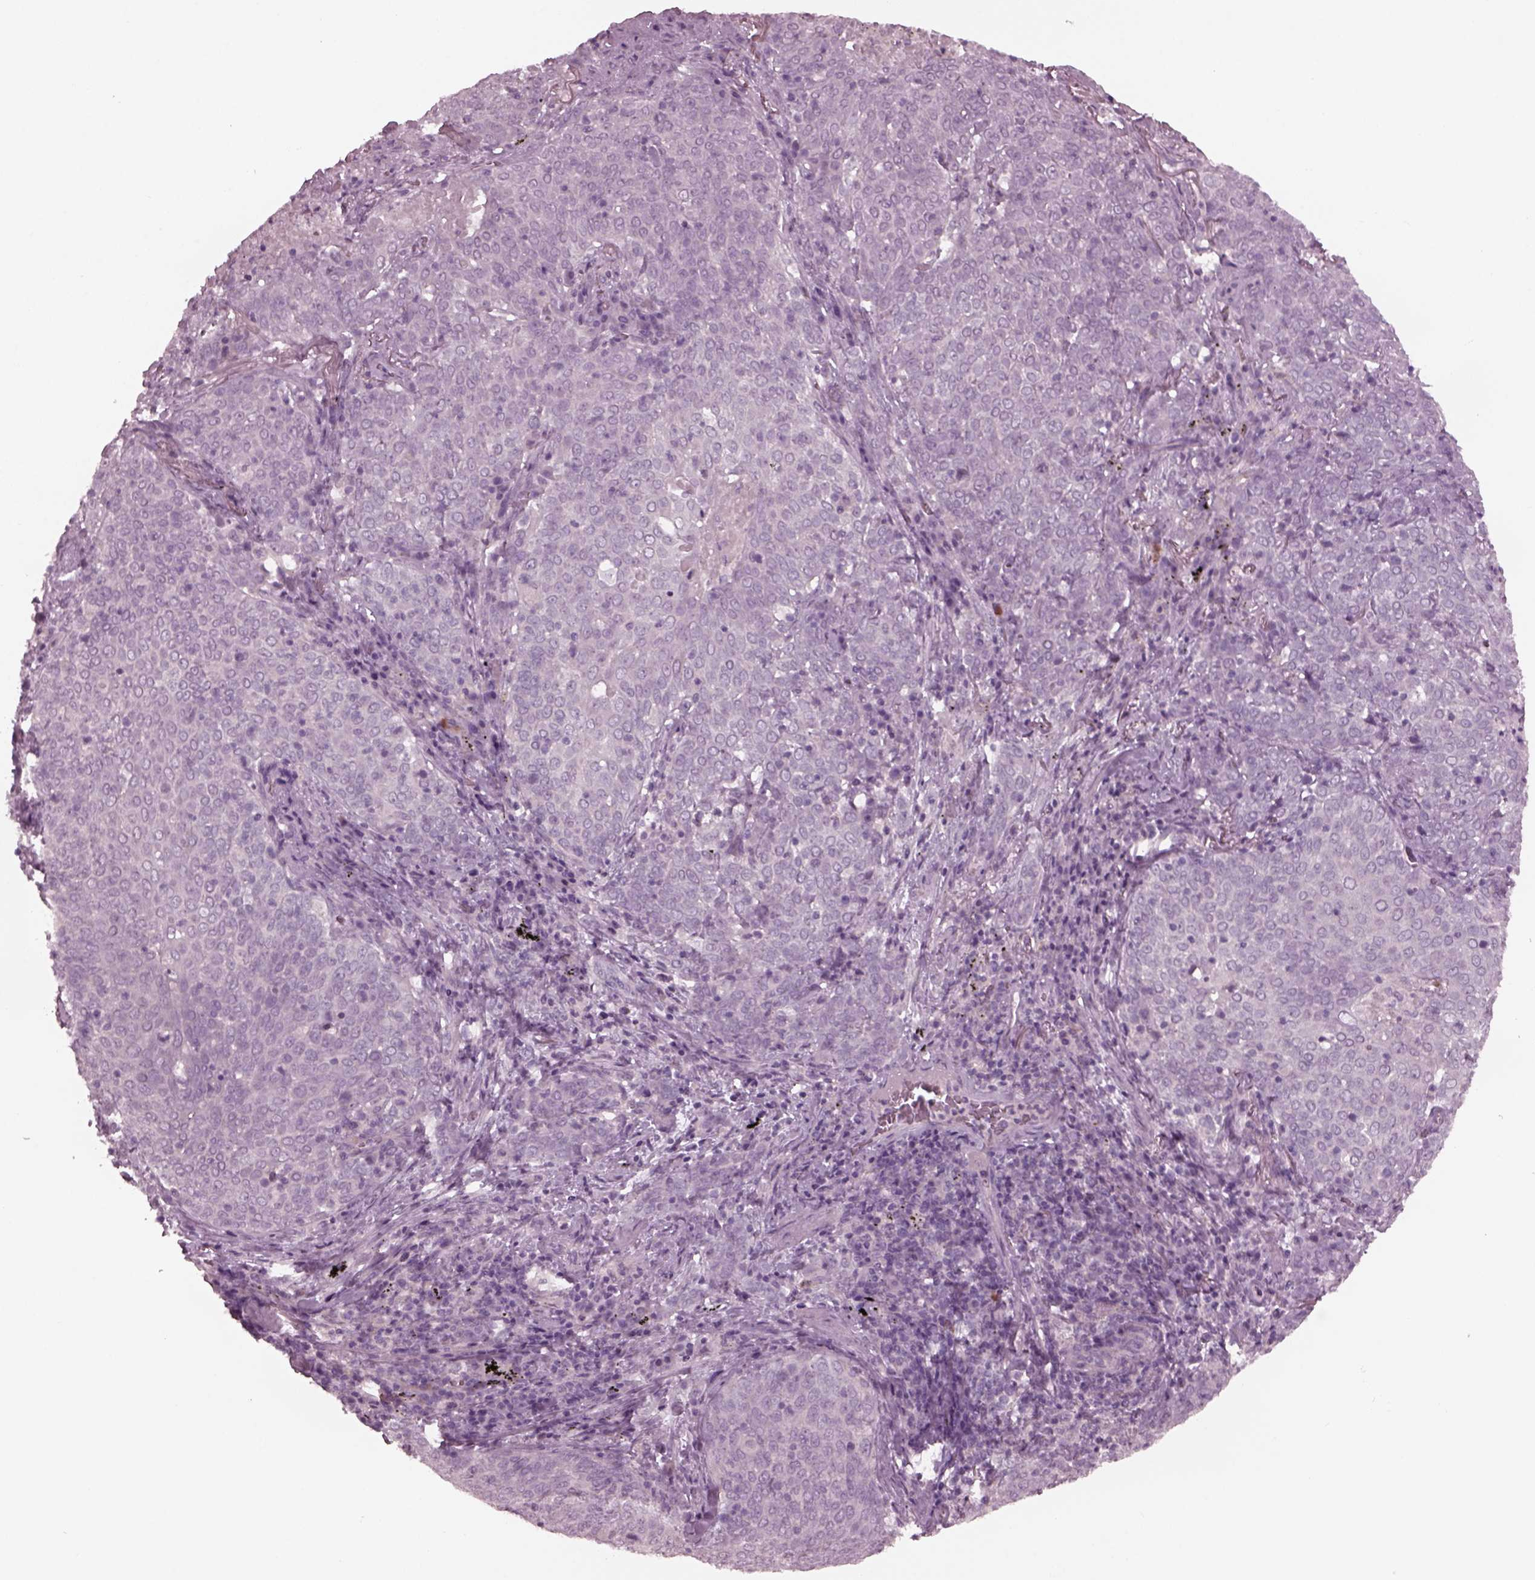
{"staining": {"intensity": "negative", "quantity": "none", "location": "none"}, "tissue": "lung cancer", "cell_type": "Tumor cells", "image_type": "cancer", "snomed": [{"axis": "morphology", "description": "Squamous cell carcinoma, NOS"}, {"axis": "topography", "description": "Lung"}], "caption": "High magnification brightfield microscopy of lung cancer stained with DAB (brown) and counterstained with hematoxylin (blue): tumor cells show no significant positivity. (DAB IHC with hematoxylin counter stain).", "gene": "YY2", "patient": {"sex": "male", "age": 82}}